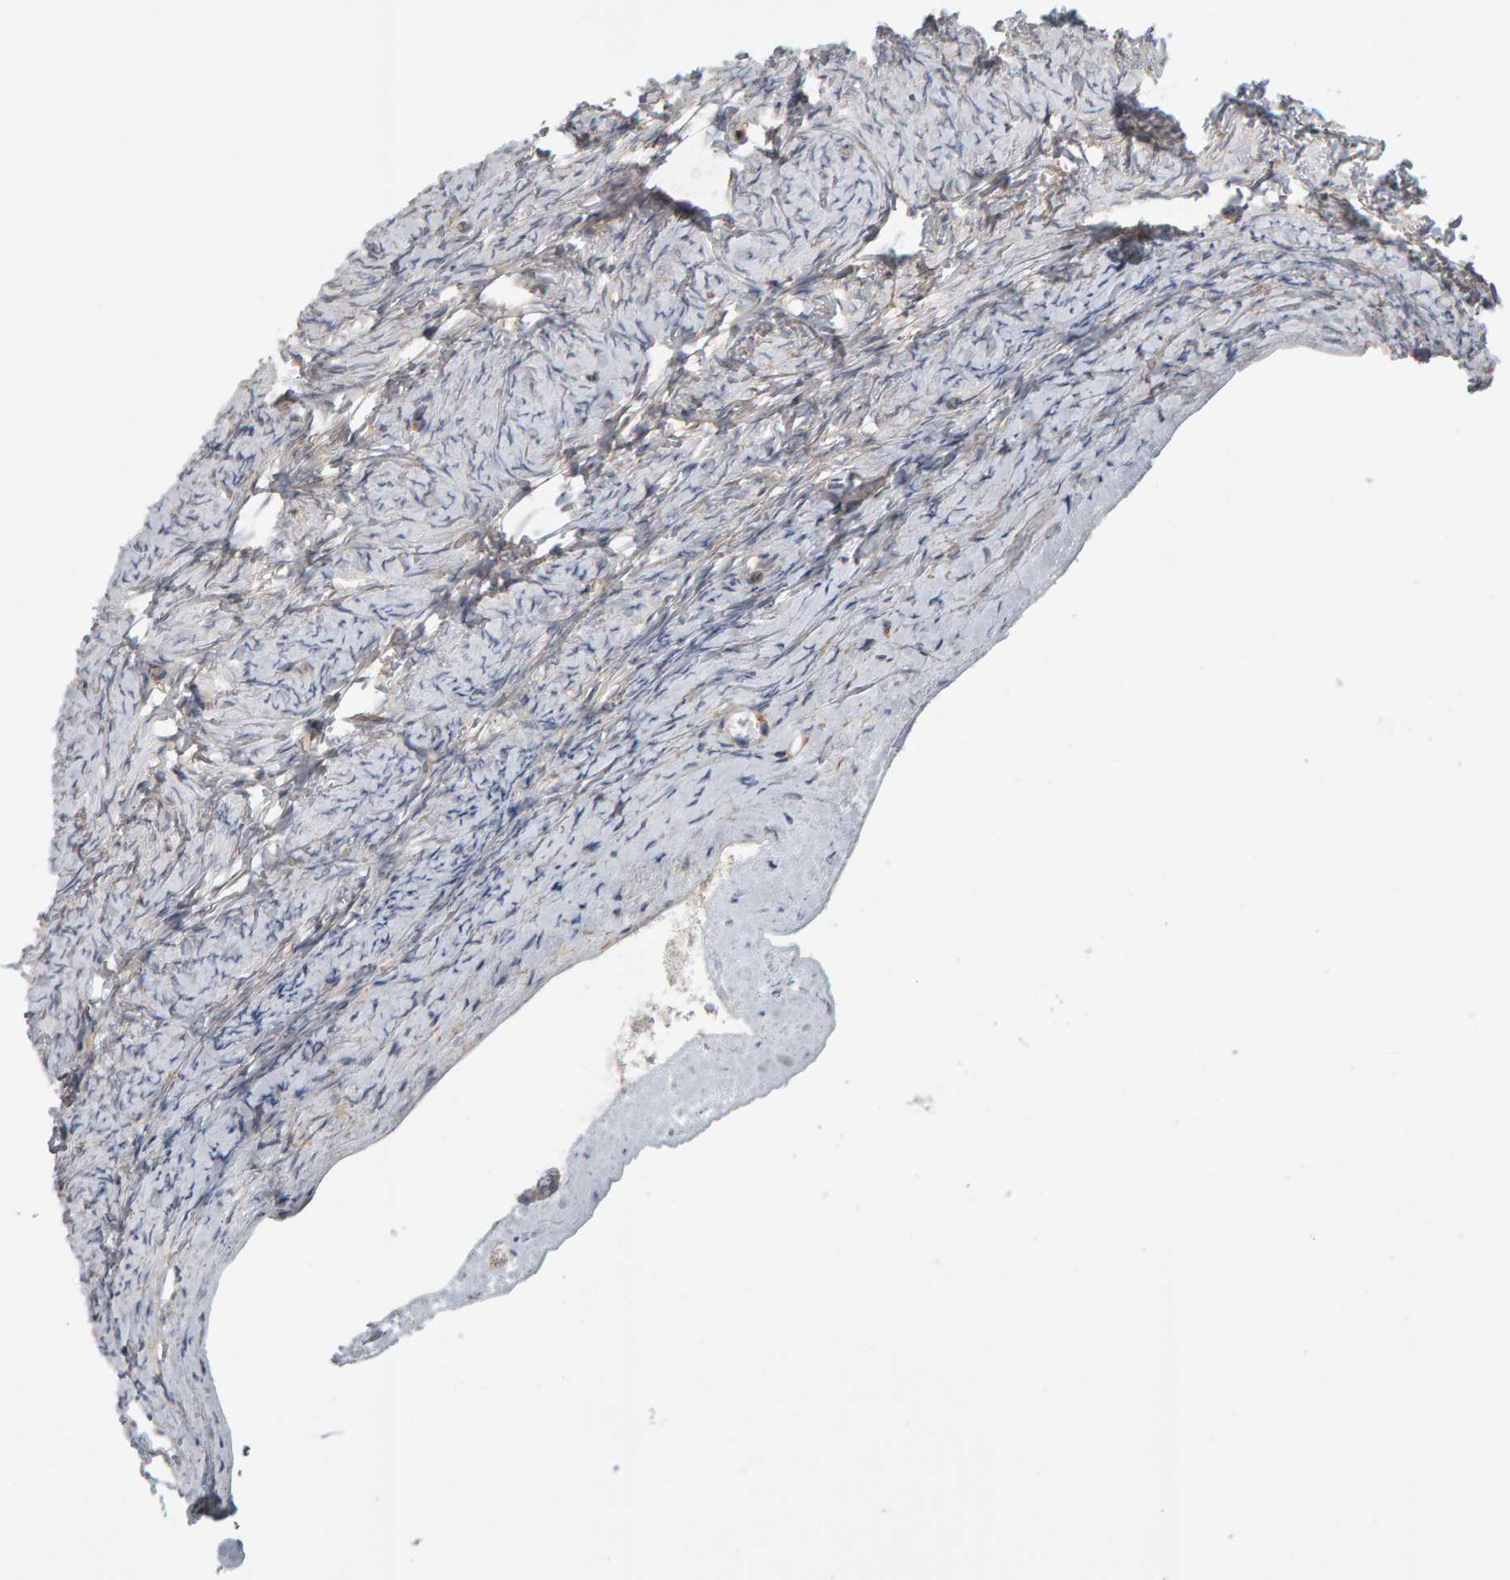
{"staining": {"intensity": "strong", "quantity": ">75%", "location": "cytoplasmic/membranous"}, "tissue": "ovary", "cell_type": "Follicle cells", "image_type": "normal", "snomed": [{"axis": "morphology", "description": "Normal tissue, NOS"}, {"axis": "topography", "description": "Ovary"}], "caption": "Human ovary stained for a protein (brown) displays strong cytoplasmic/membranous positive staining in about >75% of follicle cells.", "gene": "C9orf72", "patient": {"sex": "female", "age": 27}}